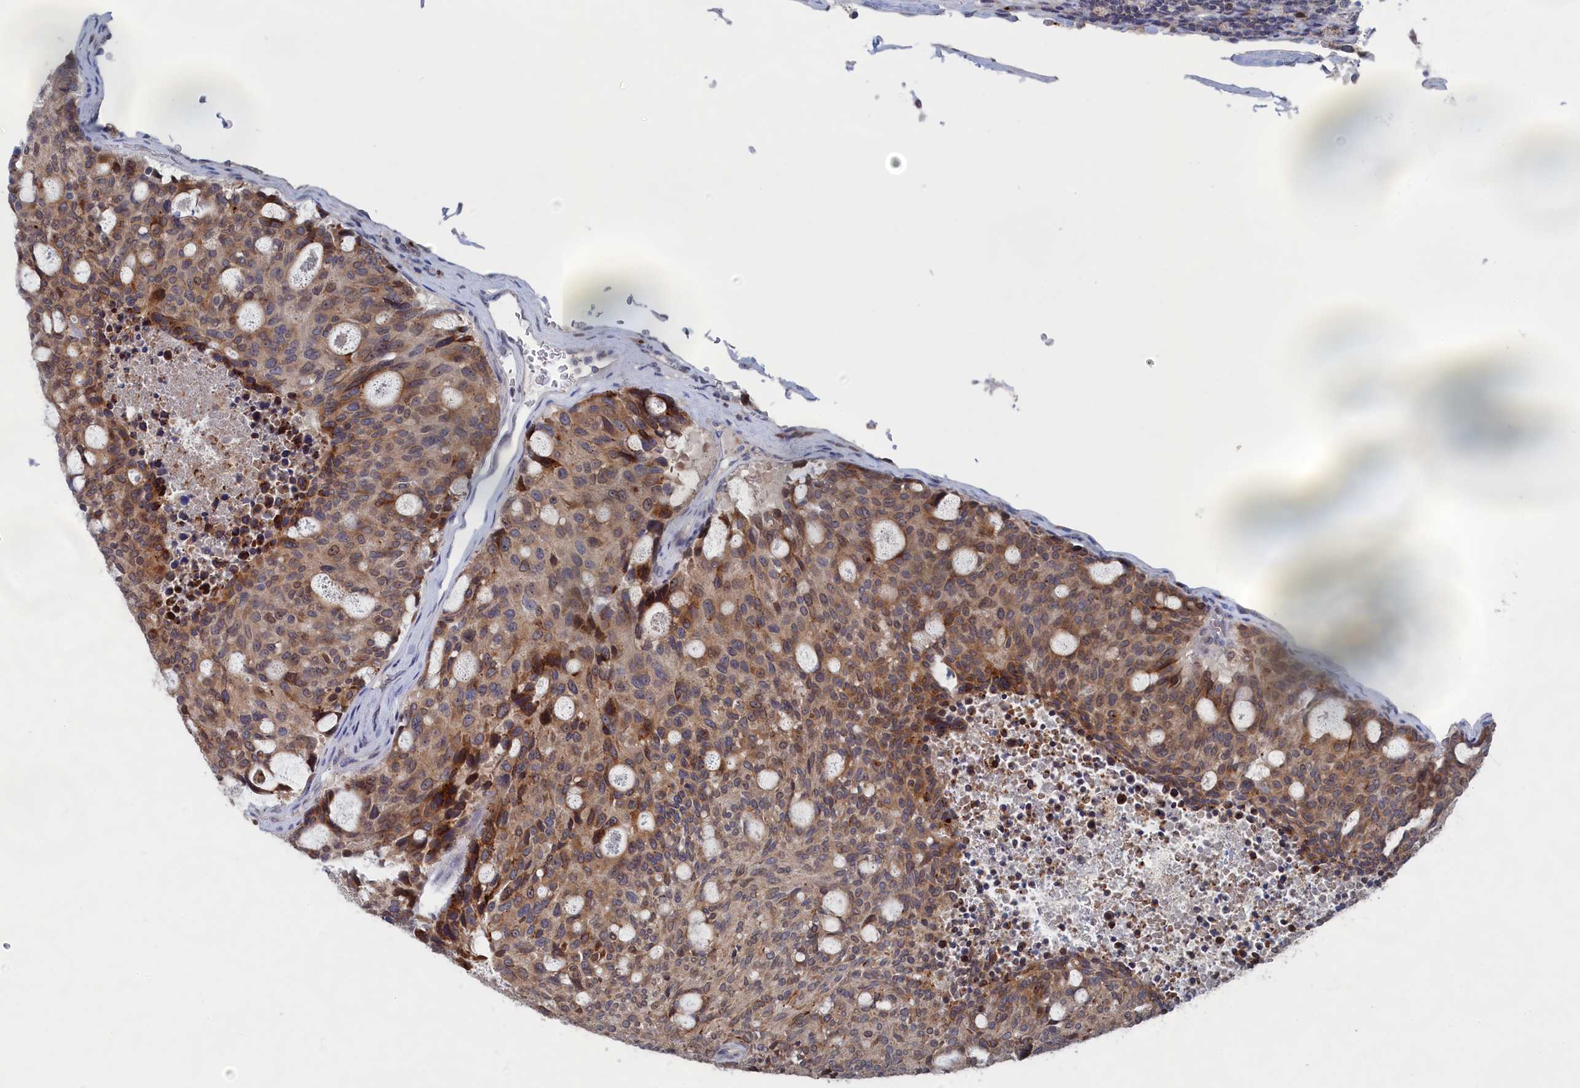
{"staining": {"intensity": "moderate", "quantity": "25%-75%", "location": "cytoplasmic/membranous"}, "tissue": "carcinoid", "cell_type": "Tumor cells", "image_type": "cancer", "snomed": [{"axis": "morphology", "description": "Carcinoid, malignant, NOS"}, {"axis": "topography", "description": "Pancreas"}], "caption": "Protein staining by immunohistochemistry shows moderate cytoplasmic/membranous staining in approximately 25%-75% of tumor cells in carcinoid.", "gene": "IRX1", "patient": {"sex": "female", "age": 54}}